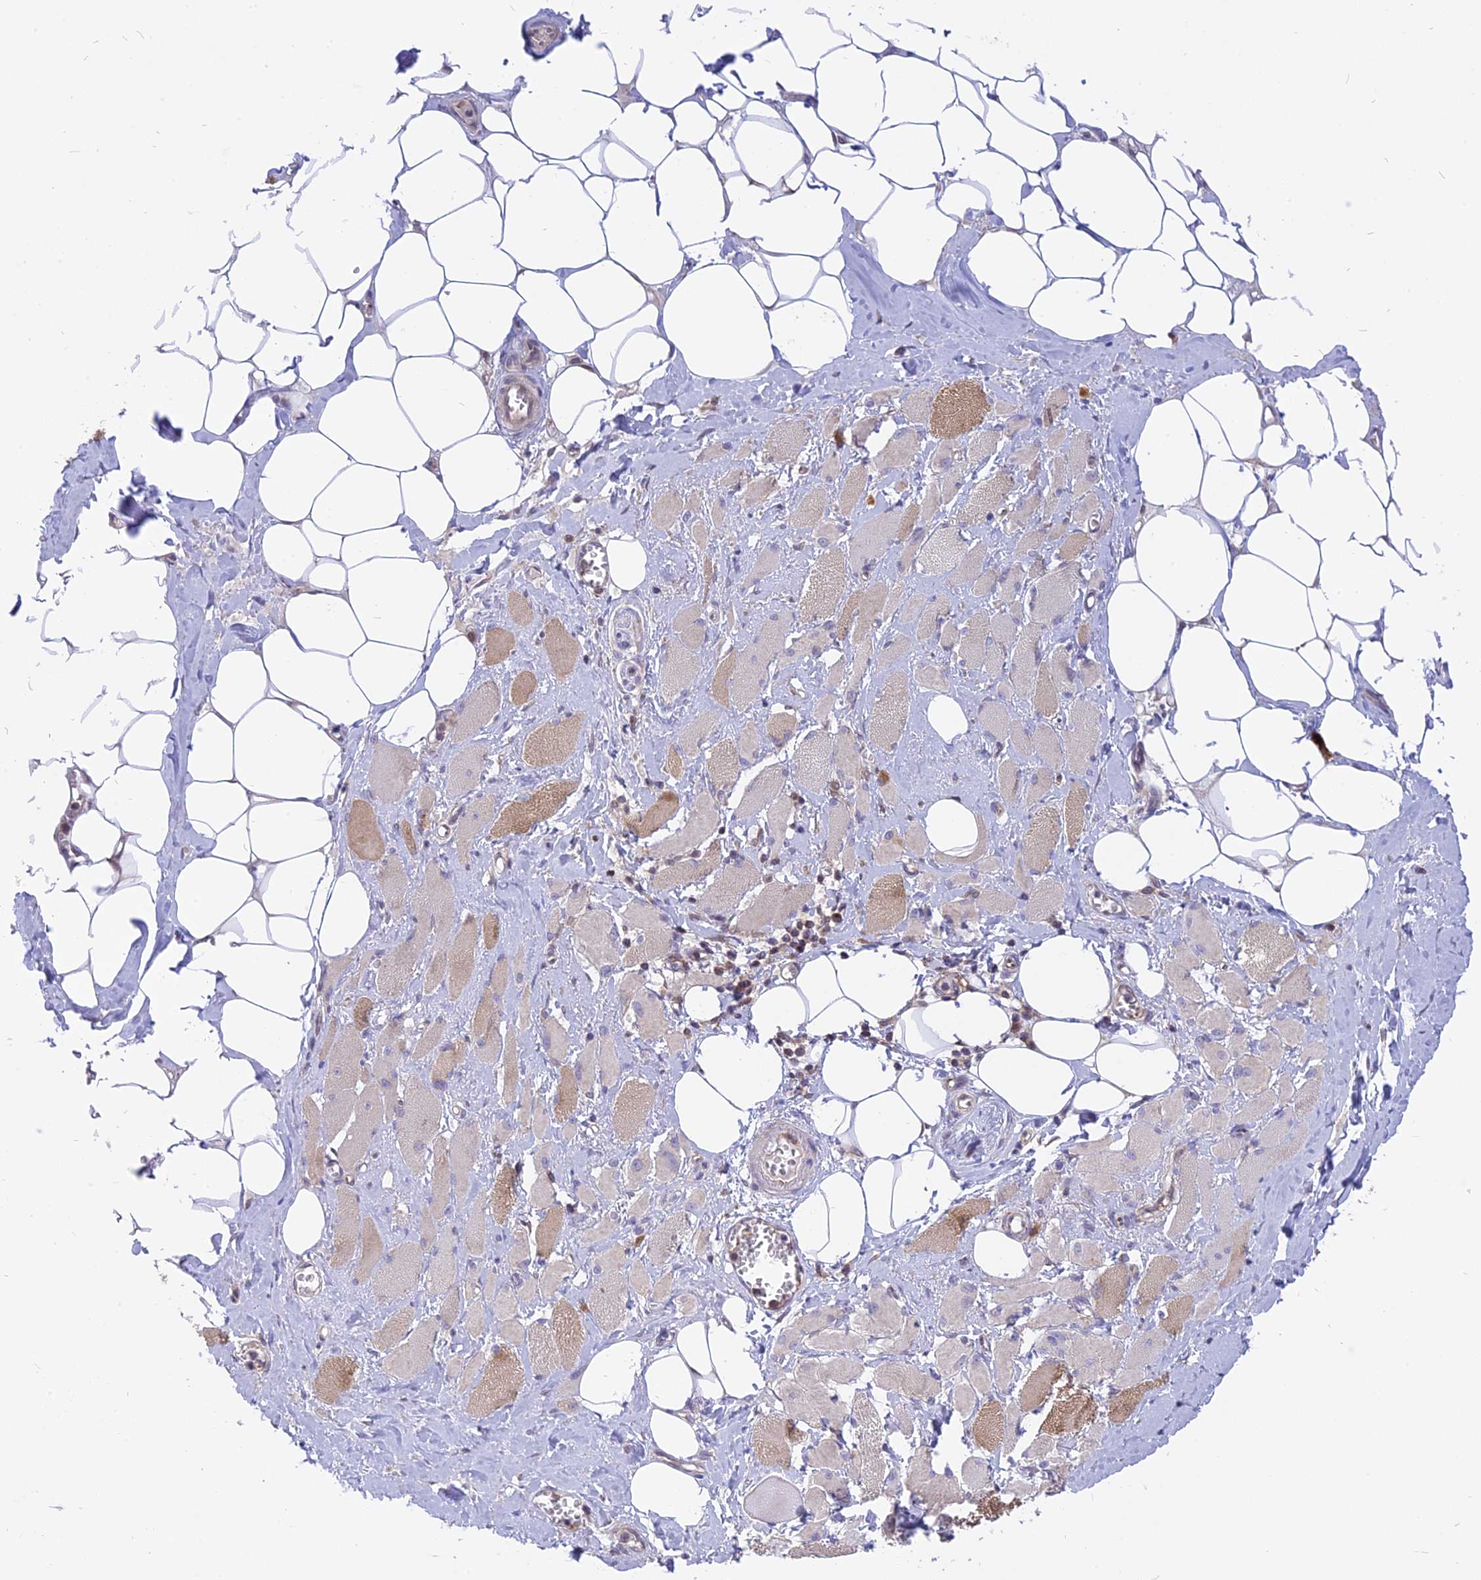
{"staining": {"intensity": "moderate", "quantity": "25%-75%", "location": "cytoplasmic/membranous"}, "tissue": "skeletal muscle", "cell_type": "Myocytes", "image_type": "normal", "snomed": [{"axis": "morphology", "description": "Normal tissue, NOS"}, {"axis": "morphology", "description": "Basal cell carcinoma"}, {"axis": "topography", "description": "Skeletal muscle"}], "caption": "Immunohistochemical staining of benign skeletal muscle shows moderate cytoplasmic/membranous protein expression in about 25%-75% of myocytes.", "gene": "IL21R", "patient": {"sex": "female", "age": 64}}